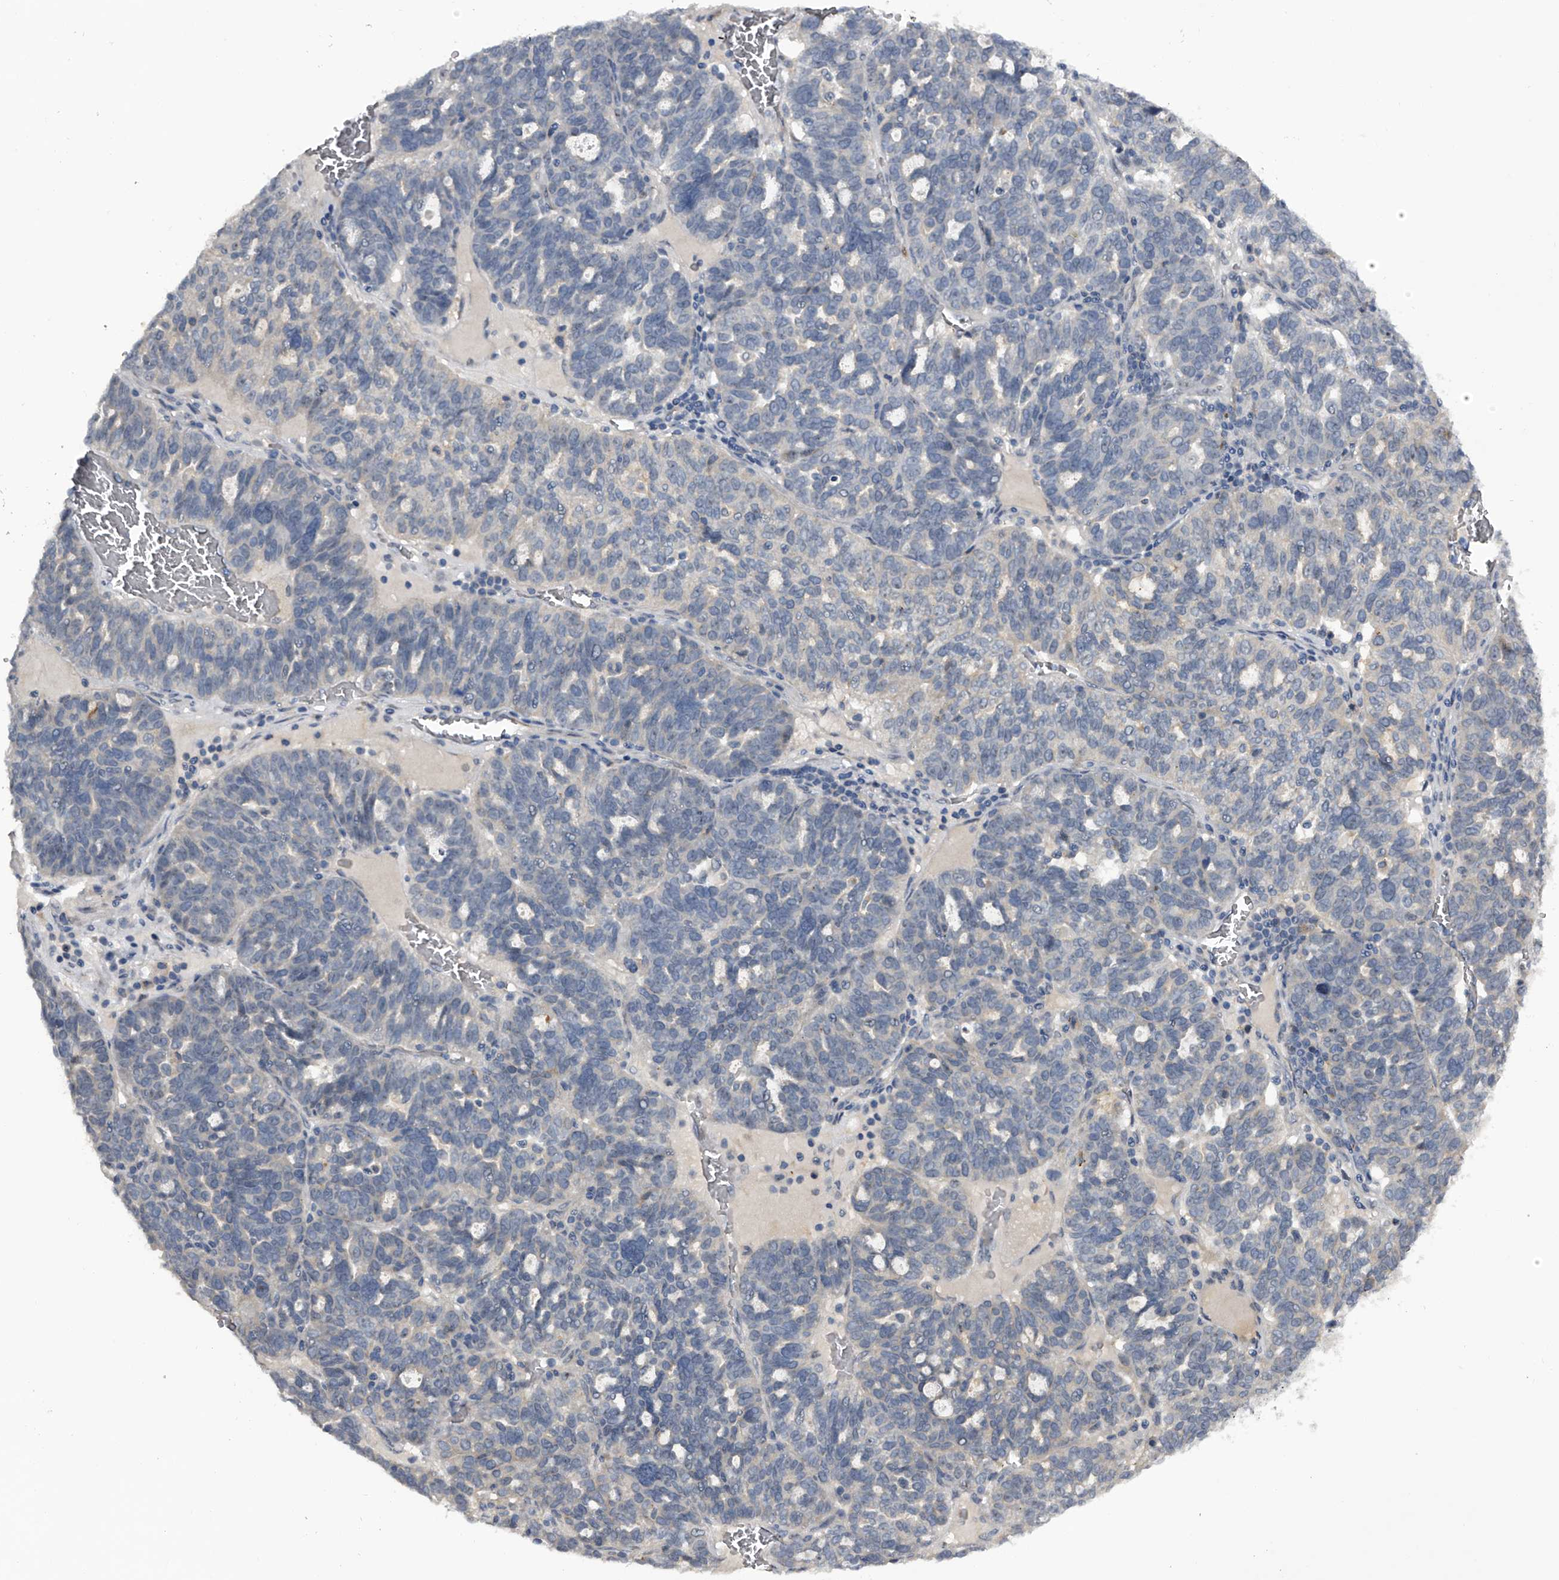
{"staining": {"intensity": "negative", "quantity": "none", "location": "none"}, "tissue": "ovarian cancer", "cell_type": "Tumor cells", "image_type": "cancer", "snomed": [{"axis": "morphology", "description": "Cystadenocarcinoma, serous, NOS"}, {"axis": "topography", "description": "Ovary"}], "caption": "IHC of human ovarian cancer (serous cystadenocarcinoma) reveals no positivity in tumor cells.", "gene": "MDN1", "patient": {"sex": "female", "age": 59}}